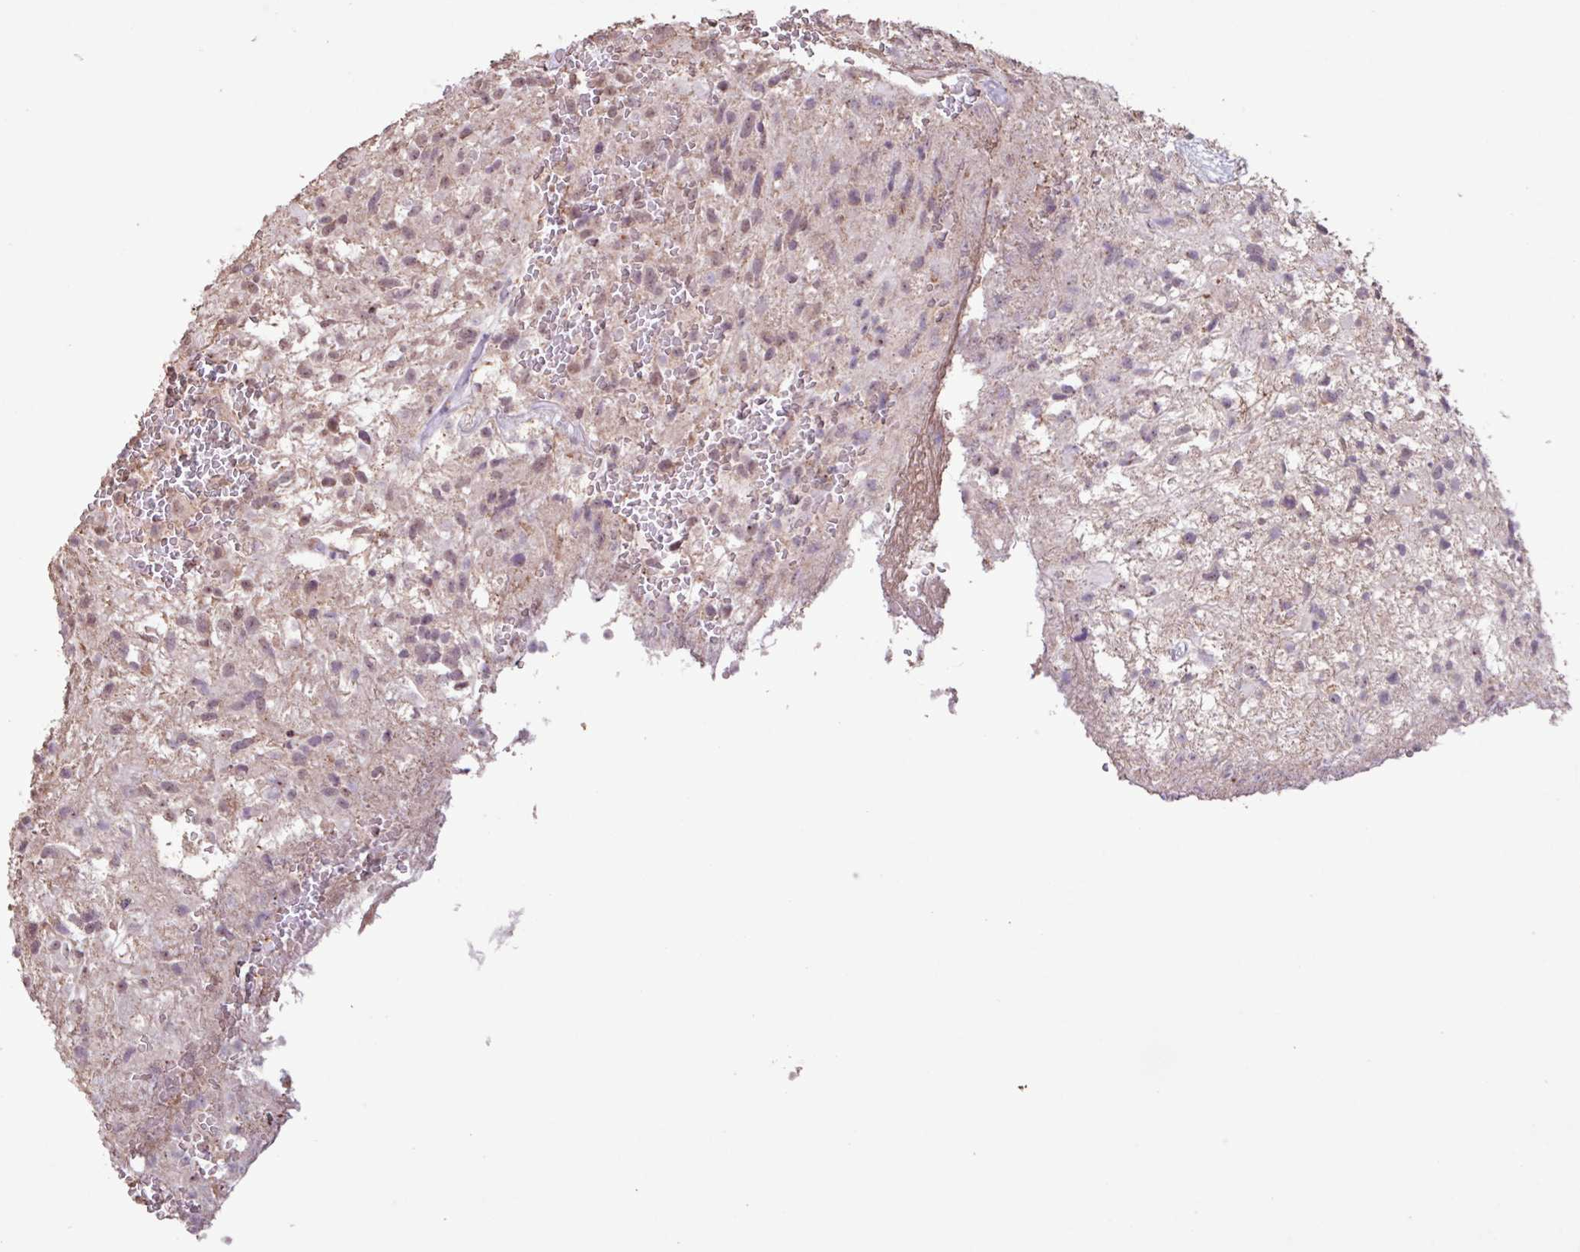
{"staining": {"intensity": "weak", "quantity": "<25%", "location": "nuclear"}, "tissue": "glioma", "cell_type": "Tumor cells", "image_type": "cancer", "snomed": [{"axis": "morphology", "description": "Glioma, malignant, High grade"}, {"axis": "topography", "description": "Brain"}], "caption": "Photomicrograph shows no protein positivity in tumor cells of high-grade glioma (malignant) tissue. (Brightfield microscopy of DAB IHC at high magnification).", "gene": "L3MBTL3", "patient": {"sex": "male", "age": 56}}